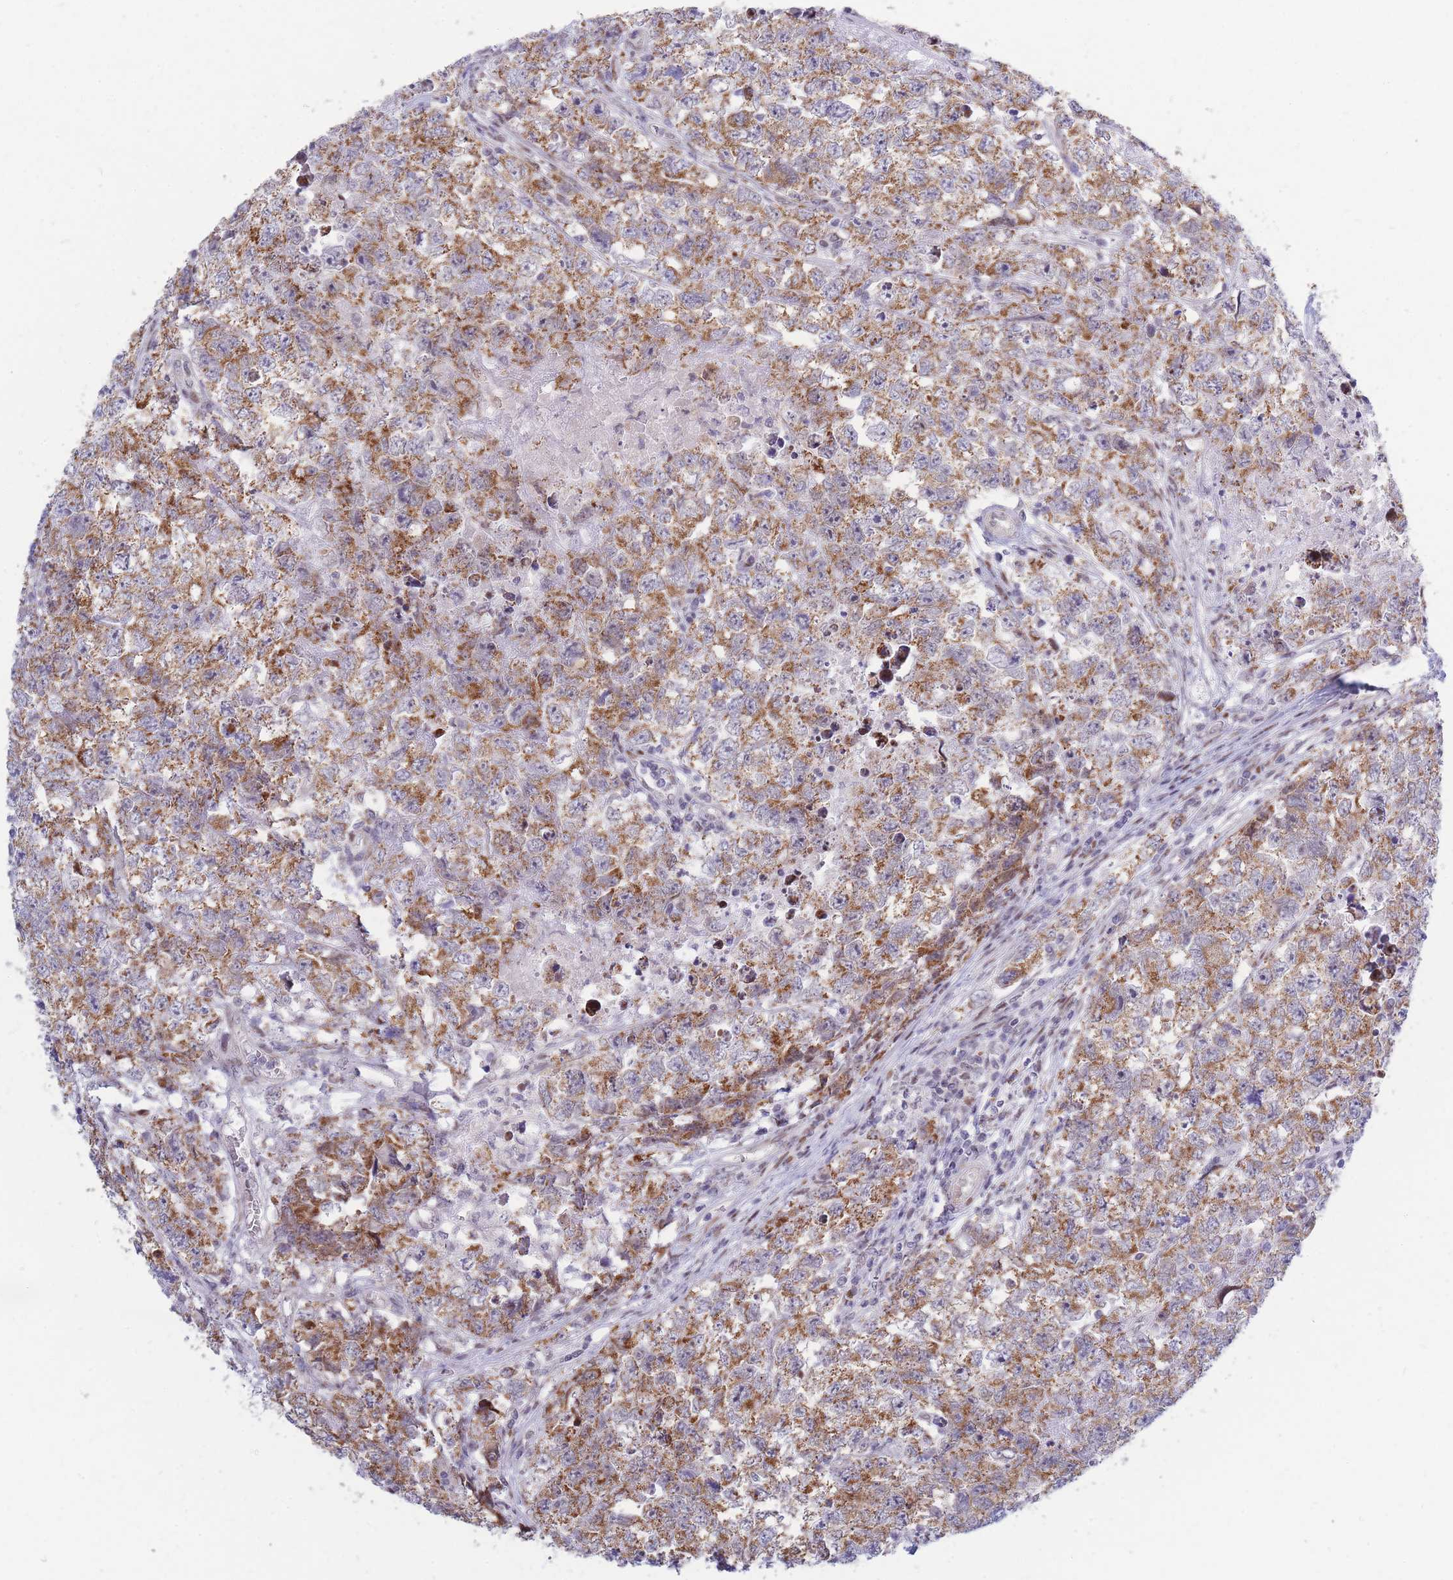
{"staining": {"intensity": "moderate", "quantity": ">75%", "location": "cytoplasmic/membranous"}, "tissue": "testis cancer", "cell_type": "Tumor cells", "image_type": "cancer", "snomed": [{"axis": "morphology", "description": "Carcinoma, Embryonal, NOS"}, {"axis": "topography", "description": "Testis"}], "caption": "Immunohistochemical staining of testis cancer demonstrates medium levels of moderate cytoplasmic/membranous expression in about >75% of tumor cells.", "gene": "MOB4", "patient": {"sex": "male", "age": 22}}